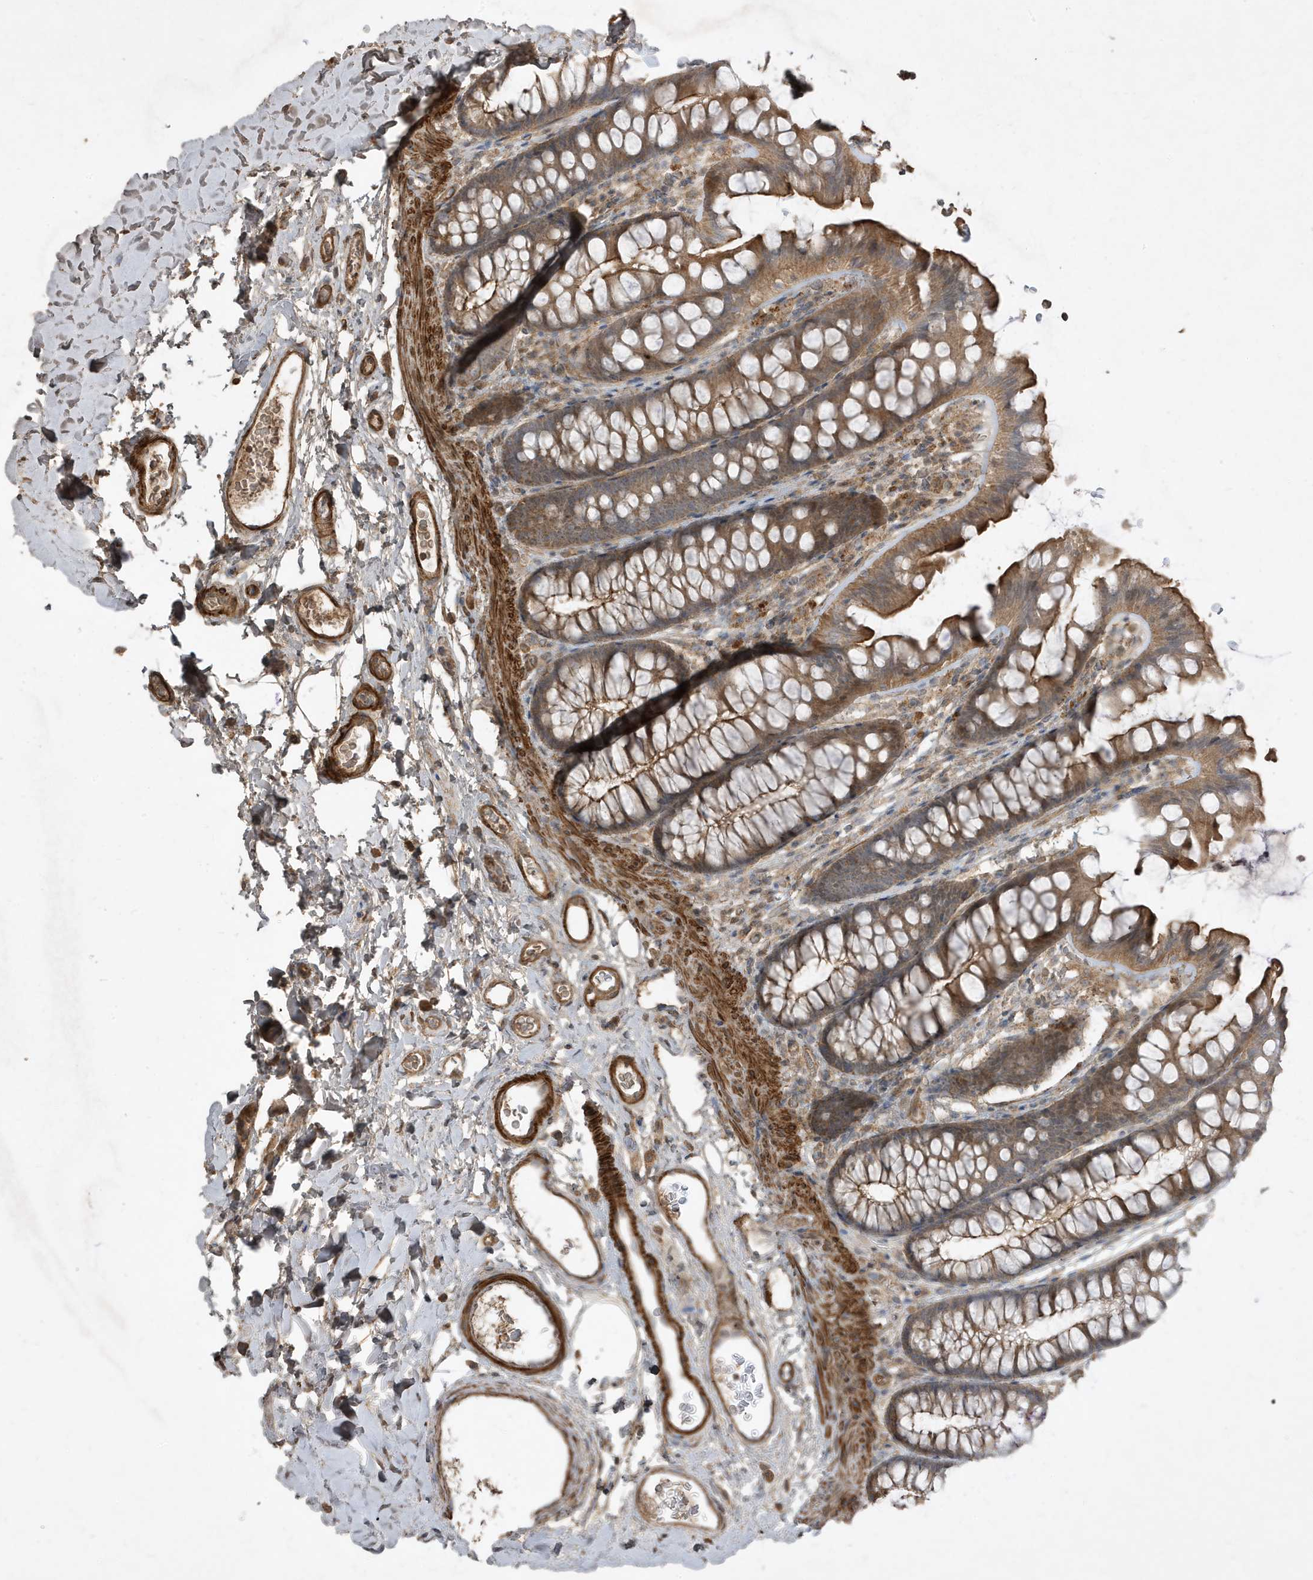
{"staining": {"intensity": "strong", "quantity": ">75%", "location": "cytoplasmic/membranous"}, "tissue": "colon", "cell_type": "Endothelial cells", "image_type": "normal", "snomed": [{"axis": "morphology", "description": "Normal tissue, NOS"}, {"axis": "topography", "description": "Colon"}], "caption": "Colon stained with DAB (3,3'-diaminobenzidine) IHC exhibits high levels of strong cytoplasmic/membranous expression in approximately >75% of endothelial cells. (DAB (3,3'-diaminobenzidine) IHC with brightfield microscopy, high magnification).", "gene": "PRRT3", "patient": {"sex": "female", "age": 62}}